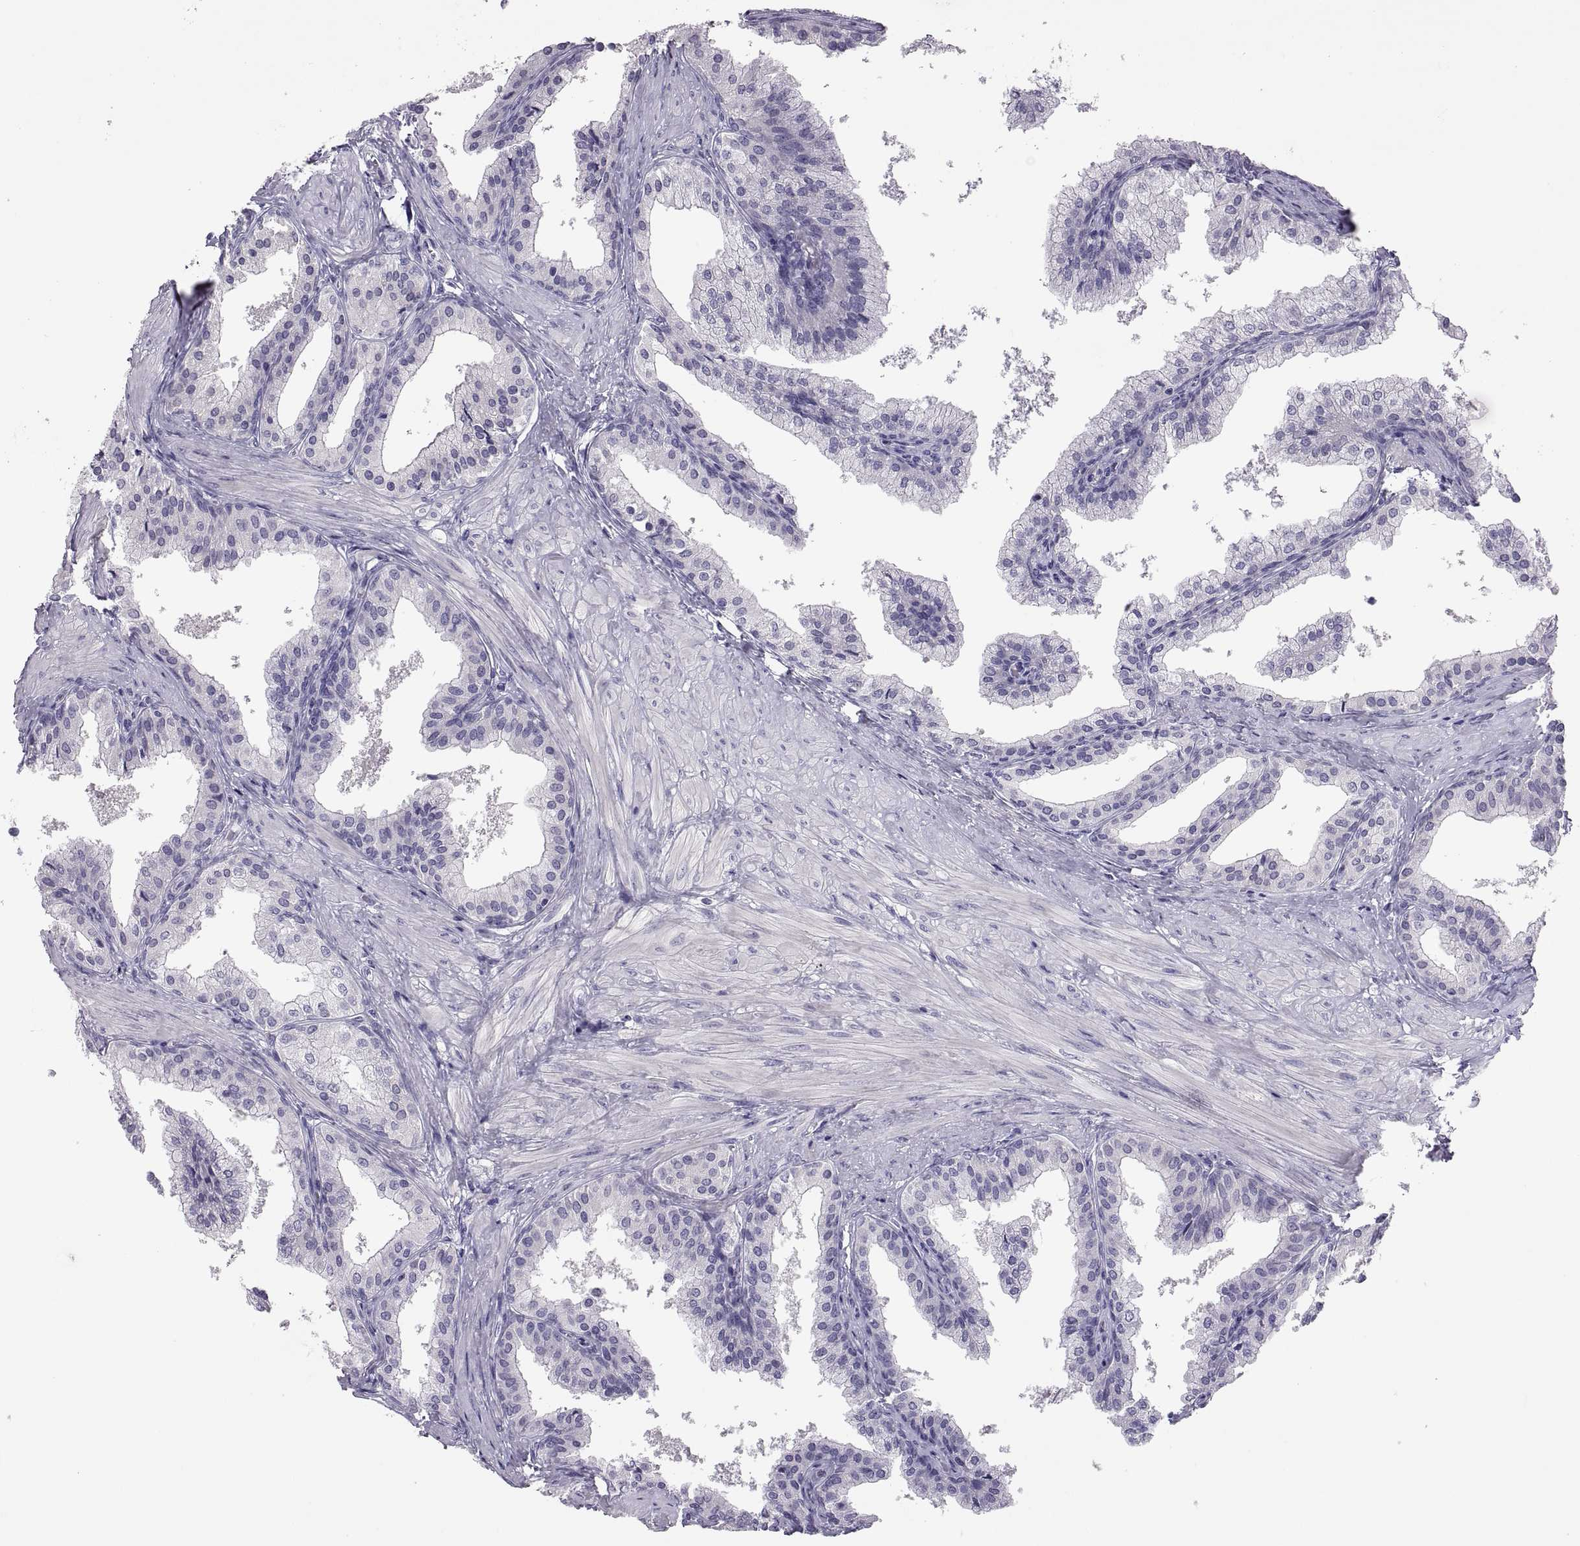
{"staining": {"intensity": "negative", "quantity": "none", "location": "none"}, "tissue": "prostate cancer", "cell_type": "Tumor cells", "image_type": "cancer", "snomed": [{"axis": "morphology", "description": "Adenocarcinoma, Low grade"}, {"axis": "topography", "description": "Prostate"}], "caption": "IHC micrograph of human prostate cancer (low-grade adenocarcinoma) stained for a protein (brown), which reveals no expression in tumor cells.", "gene": "TBX19", "patient": {"sex": "male", "age": 56}}